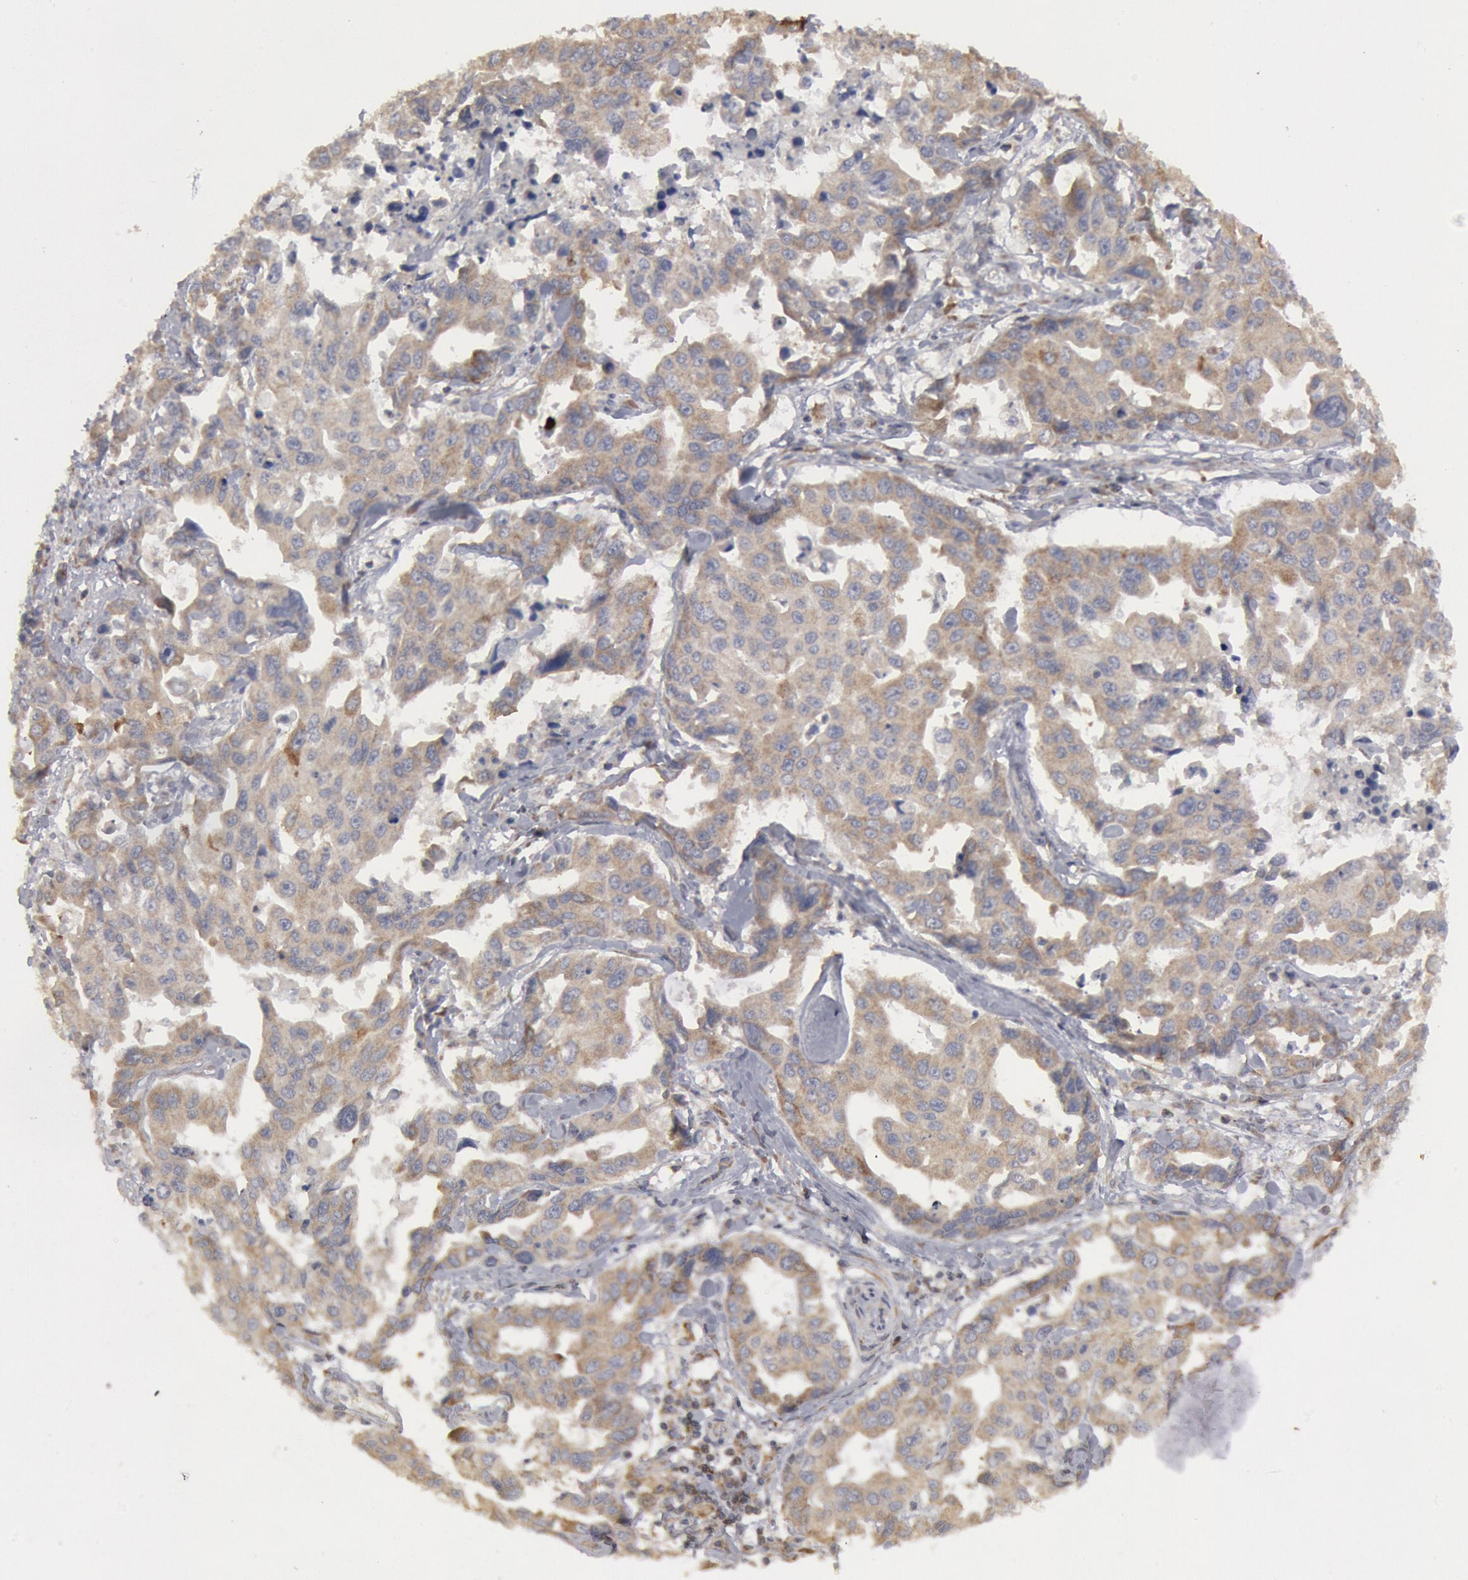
{"staining": {"intensity": "weak", "quantity": ">75%", "location": "cytoplasmic/membranous"}, "tissue": "lung cancer", "cell_type": "Tumor cells", "image_type": "cancer", "snomed": [{"axis": "morphology", "description": "Adenocarcinoma, NOS"}, {"axis": "topography", "description": "Lung"}], "caption": "Human adenocarcinoma (lung) stained with a brown dye exhibits weak cytoplasmic/membranous positive positivity in about >75% of tumor cells.", "gene": "OSBPL8", "patient": {"sex": "male", "age": 64}}